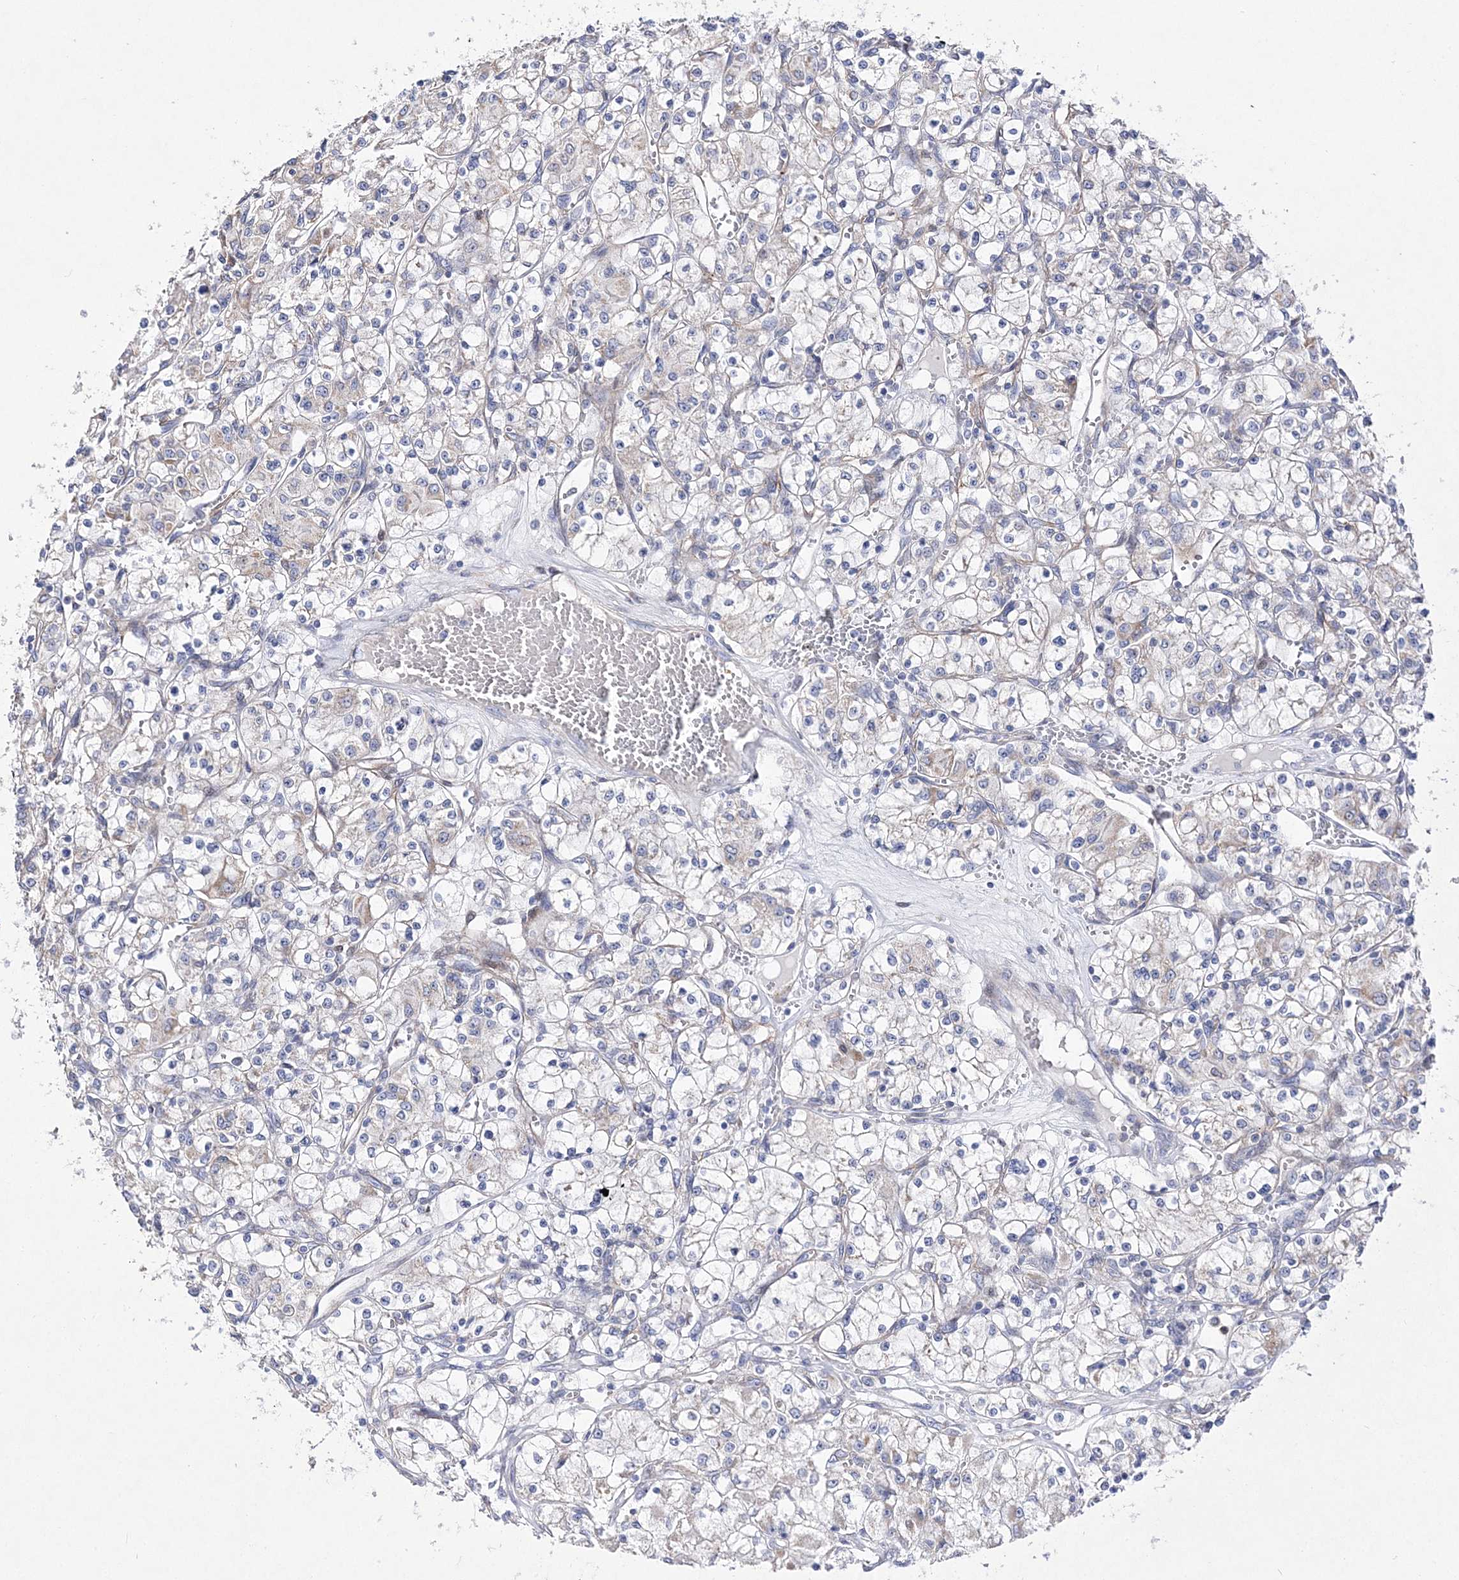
{"staining": {"intensity": "negative", "quantity": "none", "location": "none"}, "tissue": "renal cancer", "cell_type": "Tumor cells", "image_type": "cancer", "snomed": [{"axis": "morphology", "description": "Adenocarcinoma, NOS"}, {"axis": "topography", "description": "Kidney"}], "caption": "IHC photomicrograph of neoplastic tissue: human renal cancer (adenocarcinoma) stained with DAB (3,3'-diaminobenzidine) exhibits no significant protein expression in tumor cells.", "gene": "ANO1", "patient": {"sex": "female", "age": 59}}